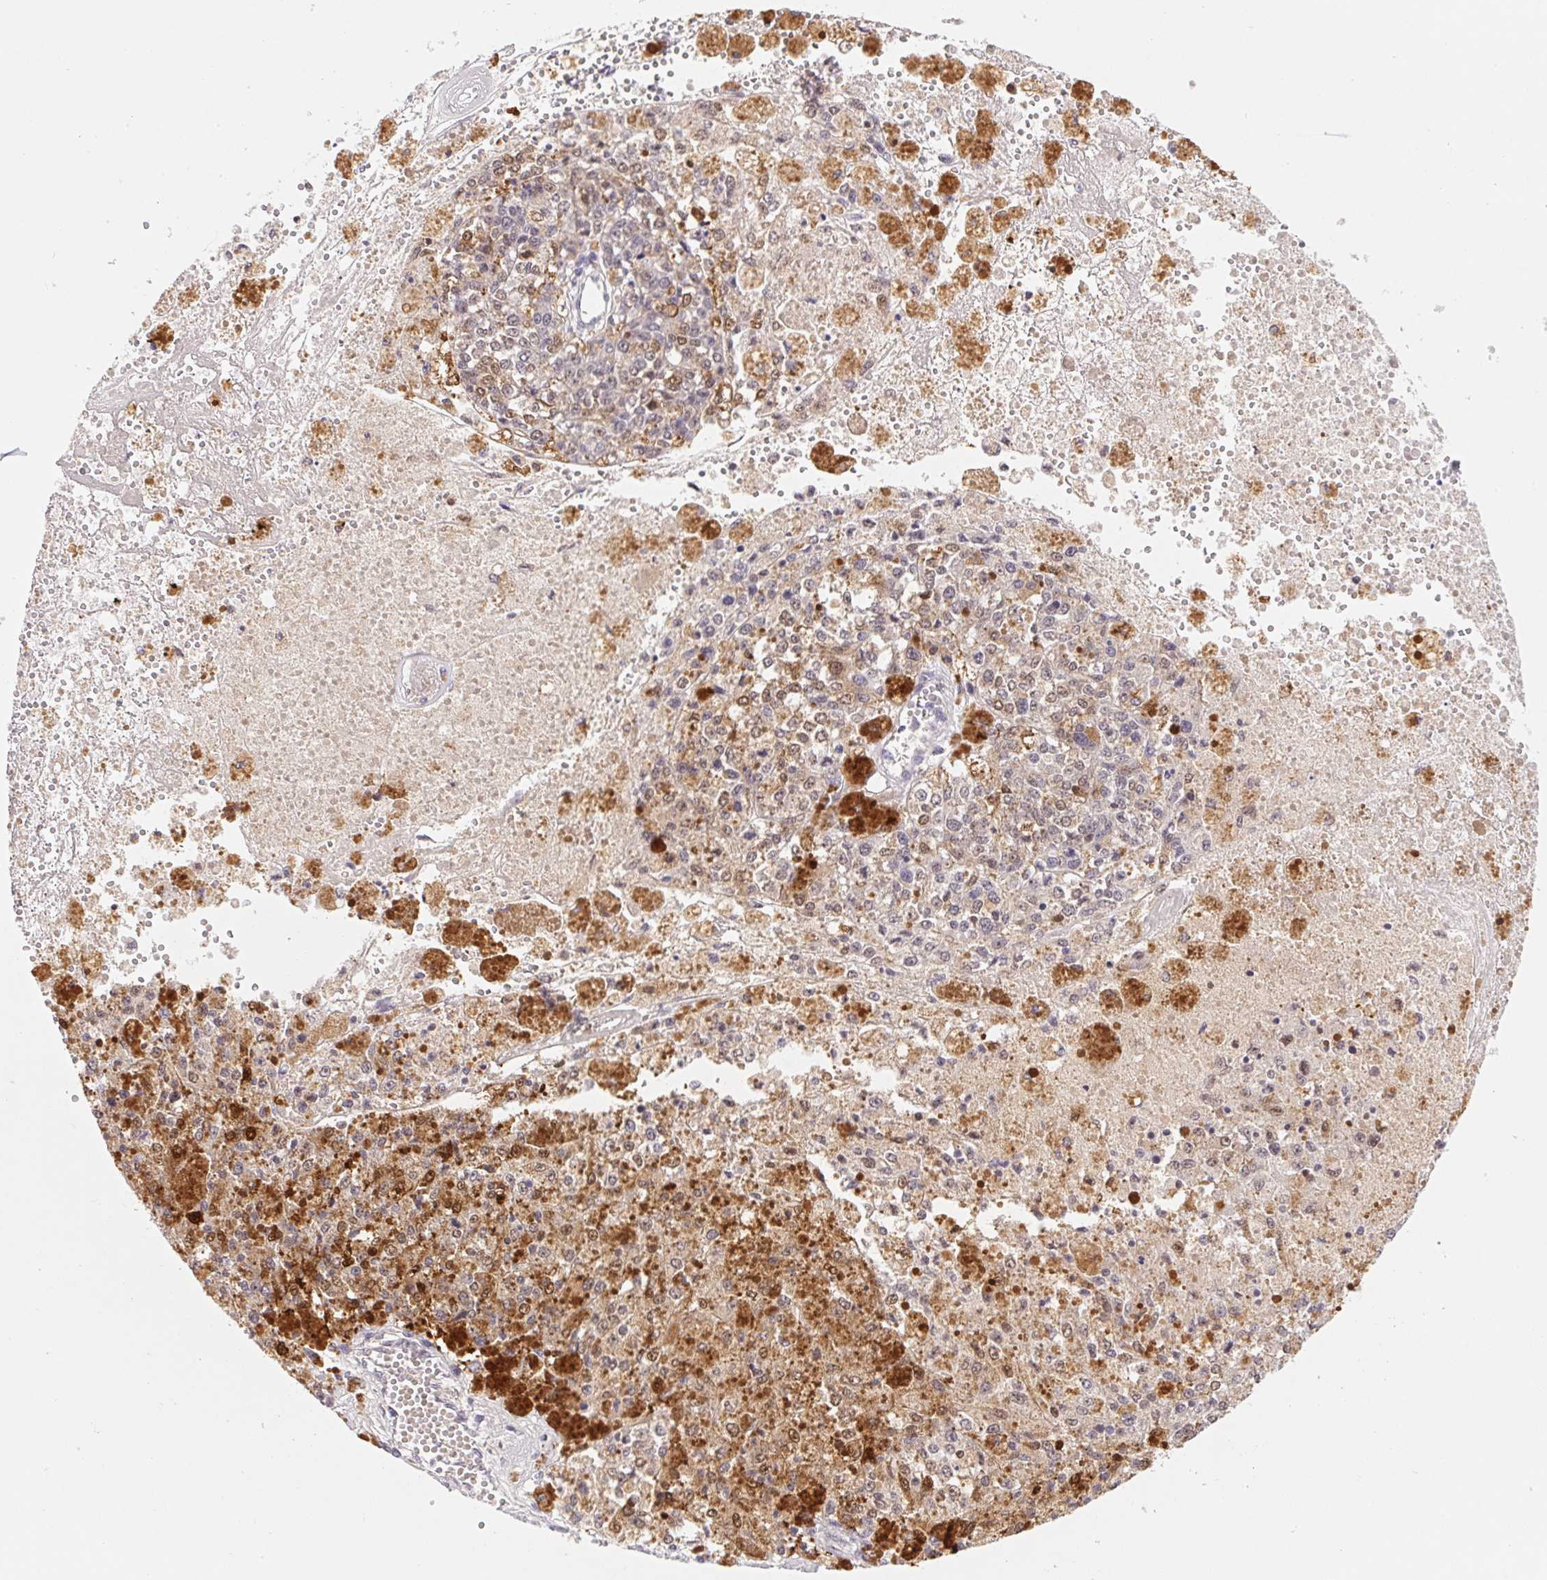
{"staining": {"intensity": "weak", "quantity": "25%-75%", "location": "nuclear"}, "tissue": "melanoma", "cell_type": "Tumor cells", "image_type": "cancer", "snomed": [{"axis": "morphology", "description": "Malignant melanoma, Metastatic site"}, {"axis": "topography", "description": "Lymph node"}], "caption": "The immunohistochemical stain shows weak nuclear expression in tumor cells of malignant melanoma (metastatic site) tissue.", "gene": "L3MBTL4", "patient": {"sex": "female", "age": 64}}